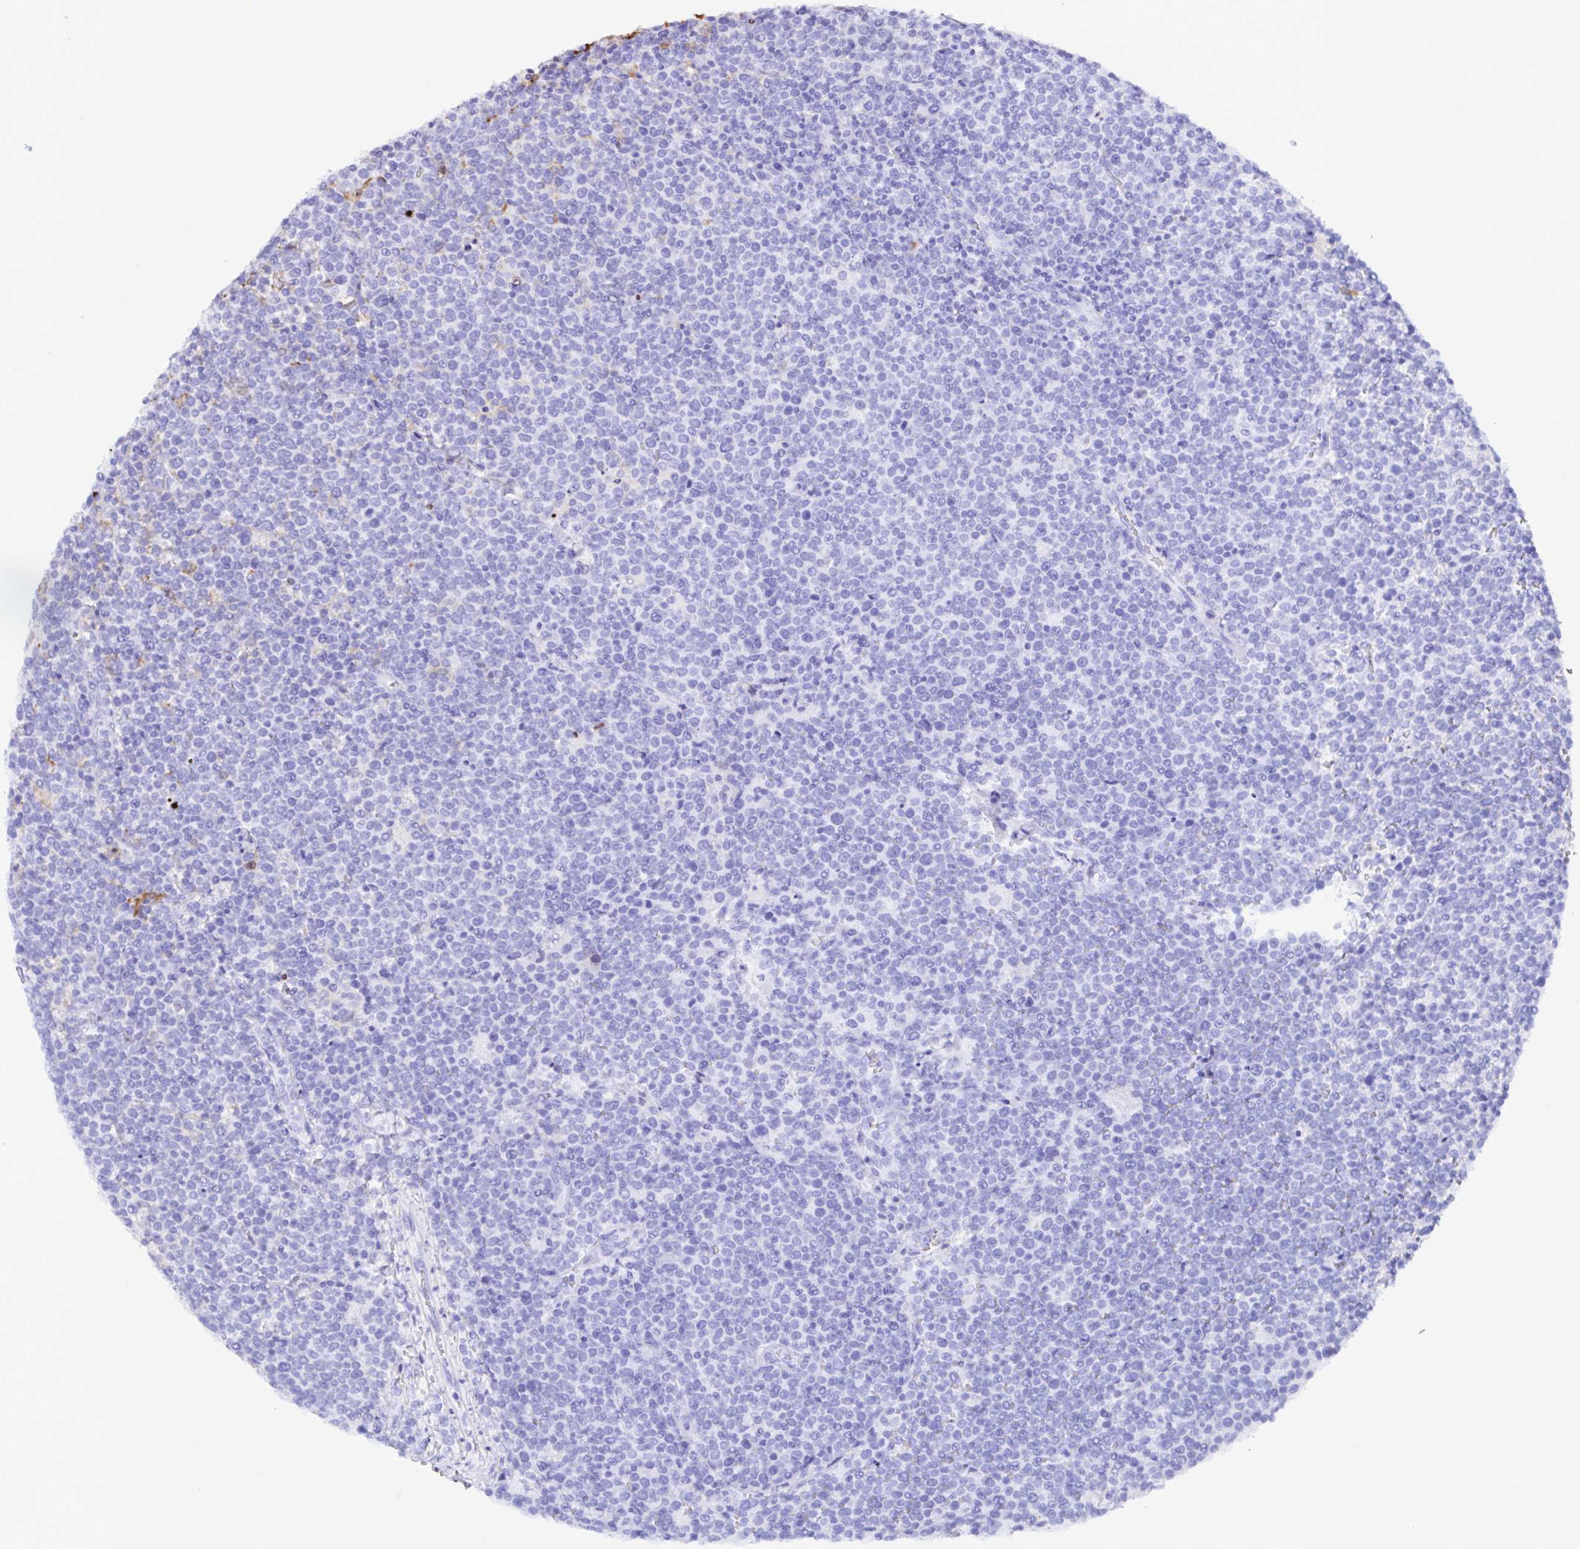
{"staining": {"intensity": "negative", "quantity": "none", "location": "none"}, "tissue": "lymphoma", "cell_type": "Tumor cells", "image_type": "cancer", "snomed": [{"axis": "morphology", "description": "Malignant lymphoma, non-Hodgkin's type, High grade"}, {"axis": "topography", "description": "Lymph node"}], "caption": "This histopathology image is of lymphoma stained with immunohistochemistry (IHC) to label a protein in brown with the nuclei are counter-stained blue. There is no expression in tumor cells.", "gene": "GSN", "patient": {"sex": "male", "age": 61}}